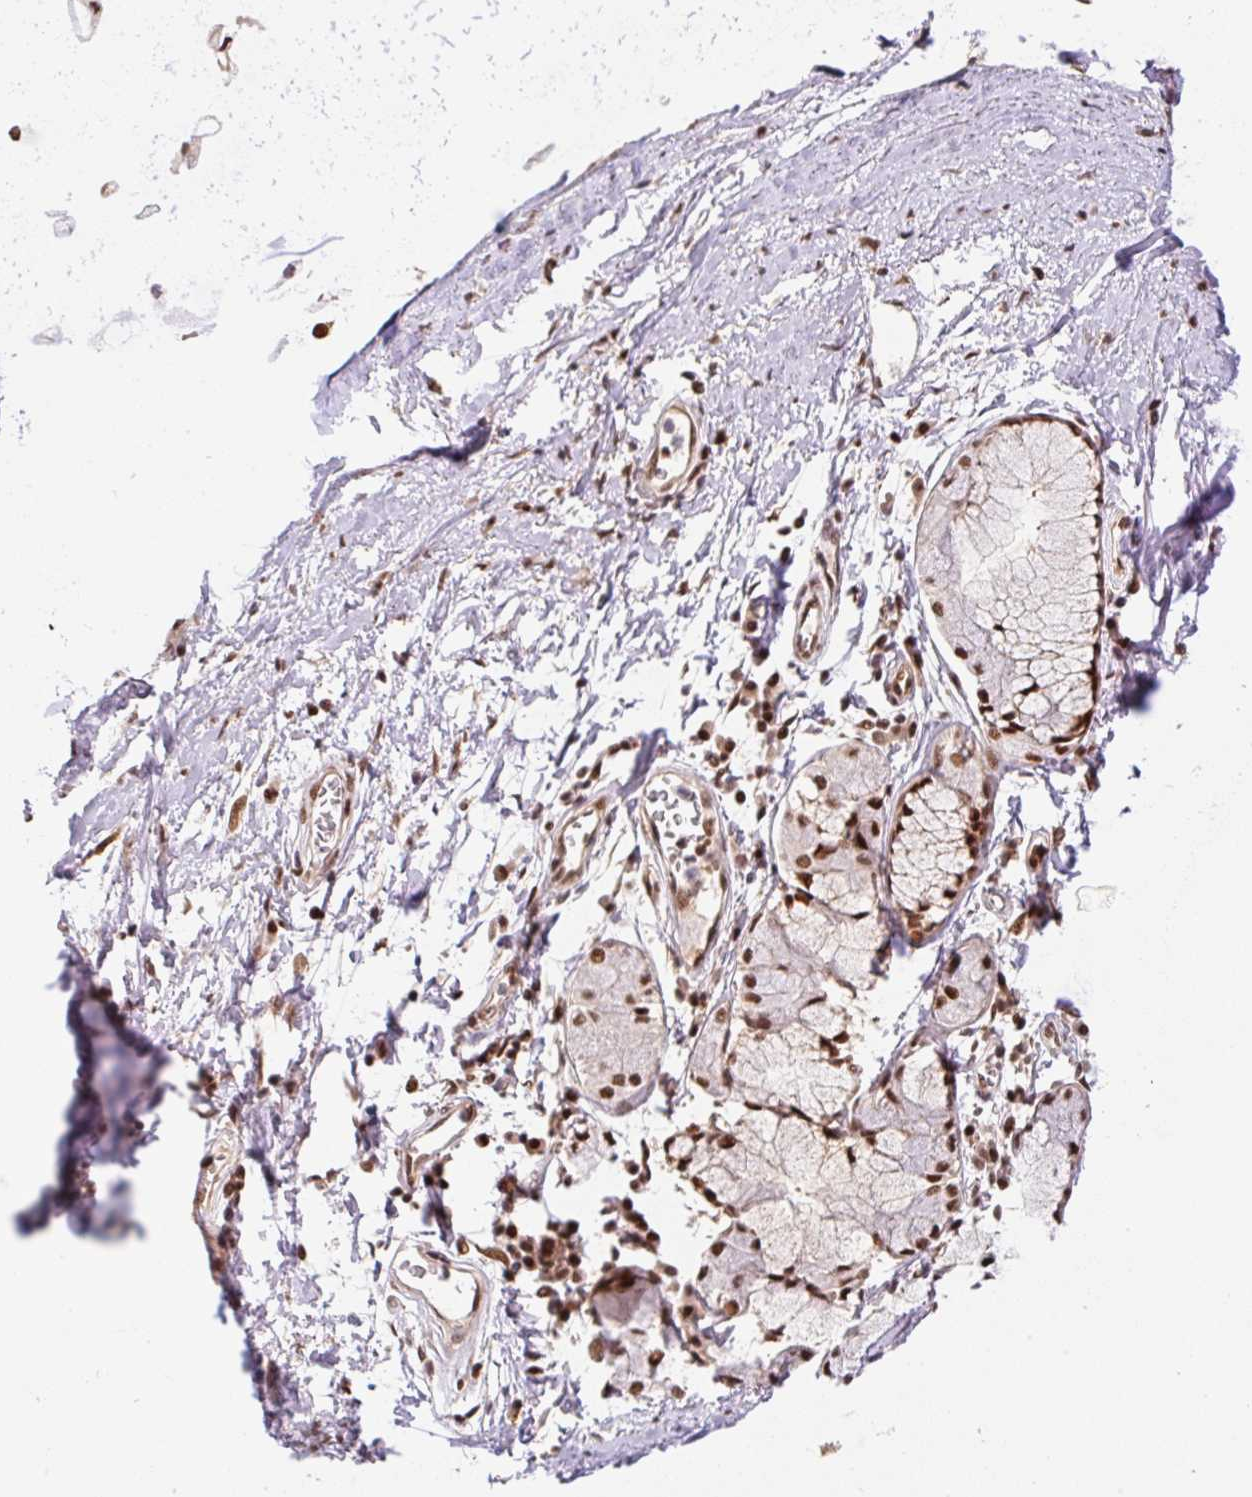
{"staining": {"intensity": "negative", "quantity": "none", "location": "none"}, "tissue": "adipose tissue", "cell_type": "Adipocytes", "image_type": "normal", "snomed": [{"axis": "morphology", "description": "Normal tissue, NOS"}, {"axis": "morphology", "description": "Degeneration, NOS"}, {"axis": "topography", "description": "Cartilage tissue"}, {"axis": "topography", "description": "Lung"}], "caption": "Adipose tissue stained for a protein using IHC exhibits no expression adipocytes.", "gene": "INTS8", "patient": {"sex": "female", "age": 61}}